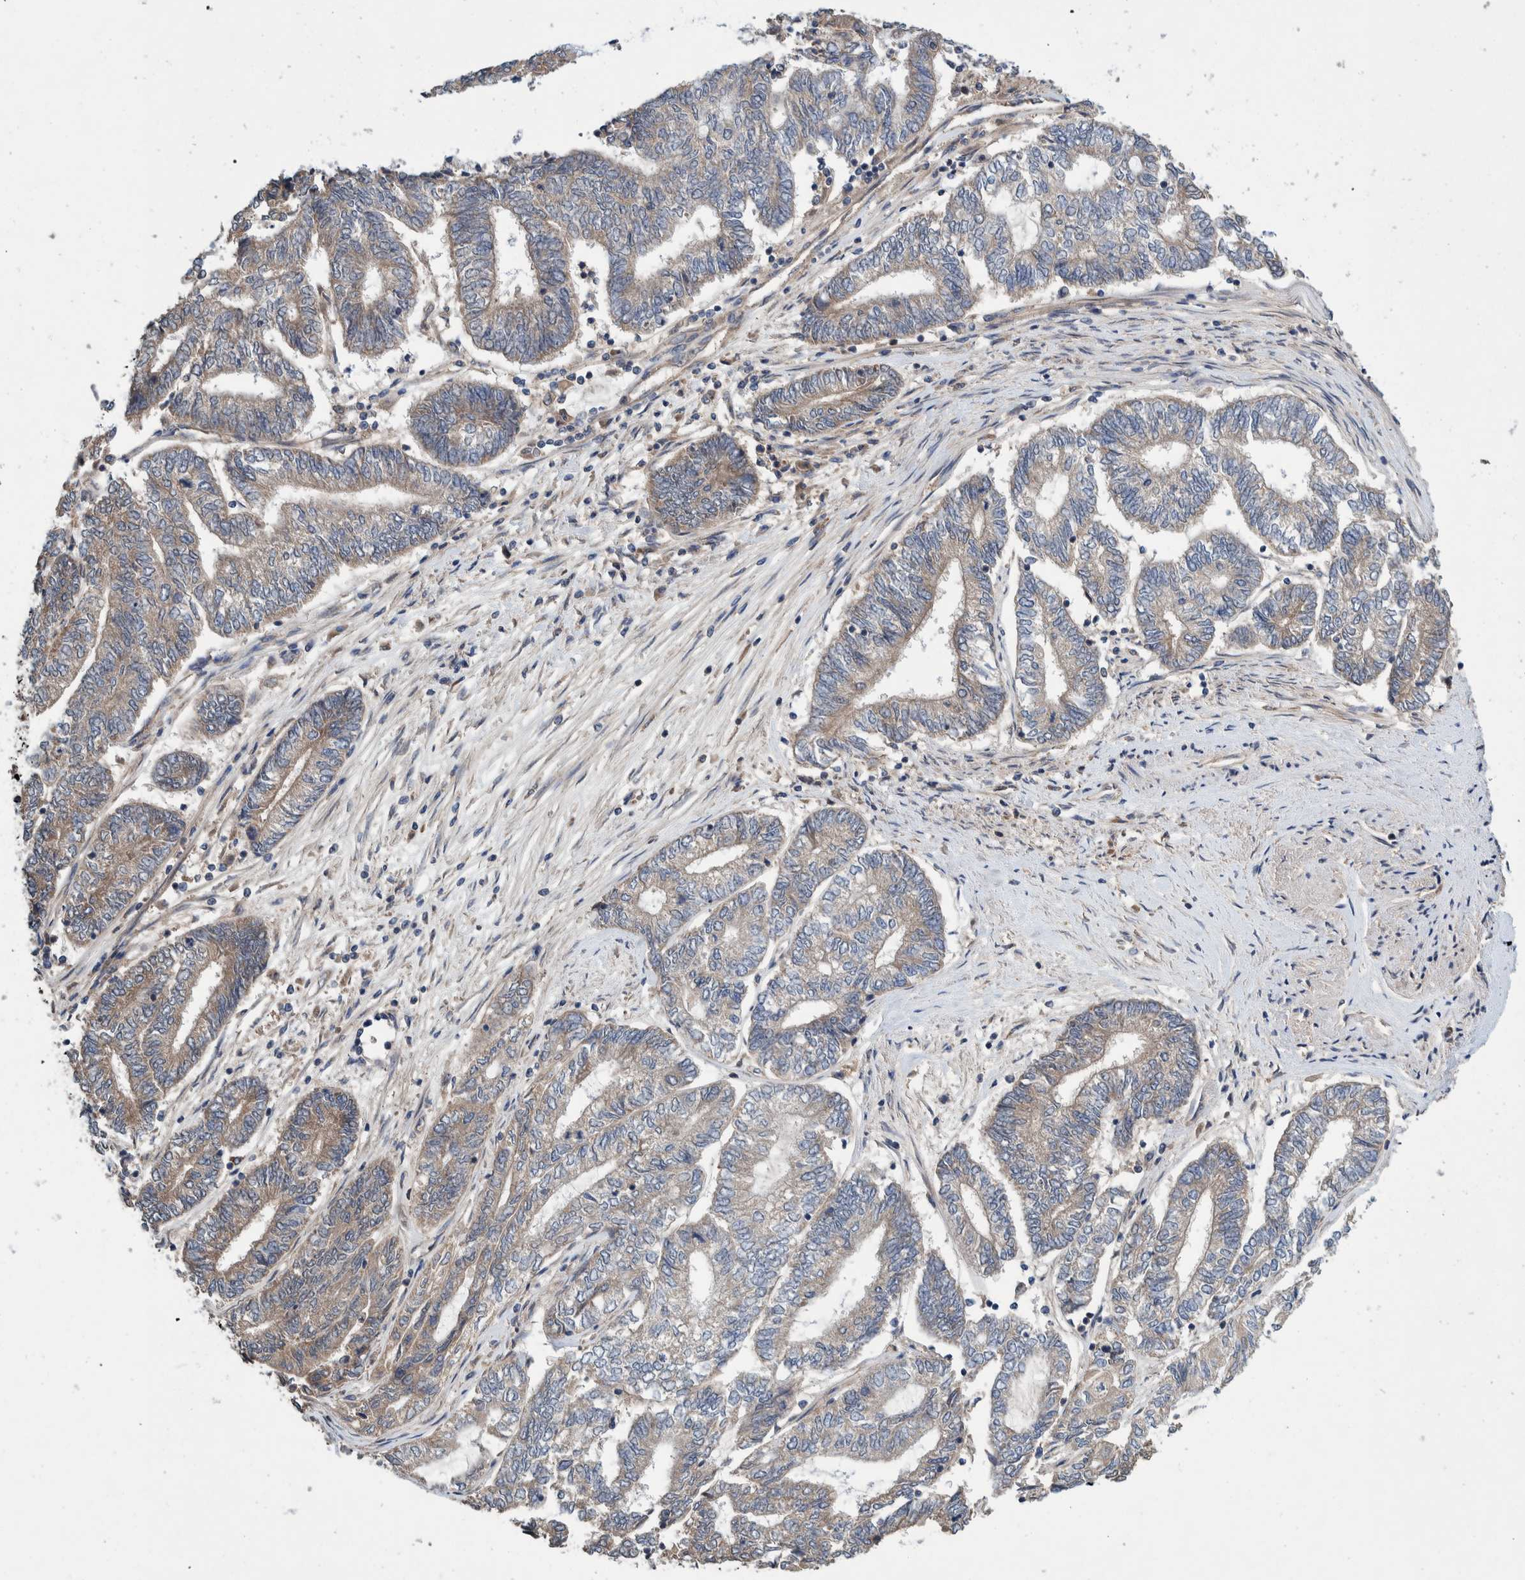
{"staining": {"intensity": "weak", "quantity": "25%-75%", "location": "cytoplasmic/membranous"}, "tissue": "endometrial cancer", "cell_type": "Tumor cells", "image_type": "cancer", "snomed": [{"axis": "morphology", "description": "Adenocarcinoma, NOS"}, {"axis": "topography", "description": "Uterus"}, {"axis": "topography", "description": "Endometrium"}], "caption": "Immunohistochemistry (IHC) photomicrograph of human endometrial cancer stained for a protein (brown), which shows low levels of weak cytoplasmic/membranous staining in about 25%-75% of tumor cells.", "gene": "PIK3R6", "patient": {"sex": "female", "age": 70}}